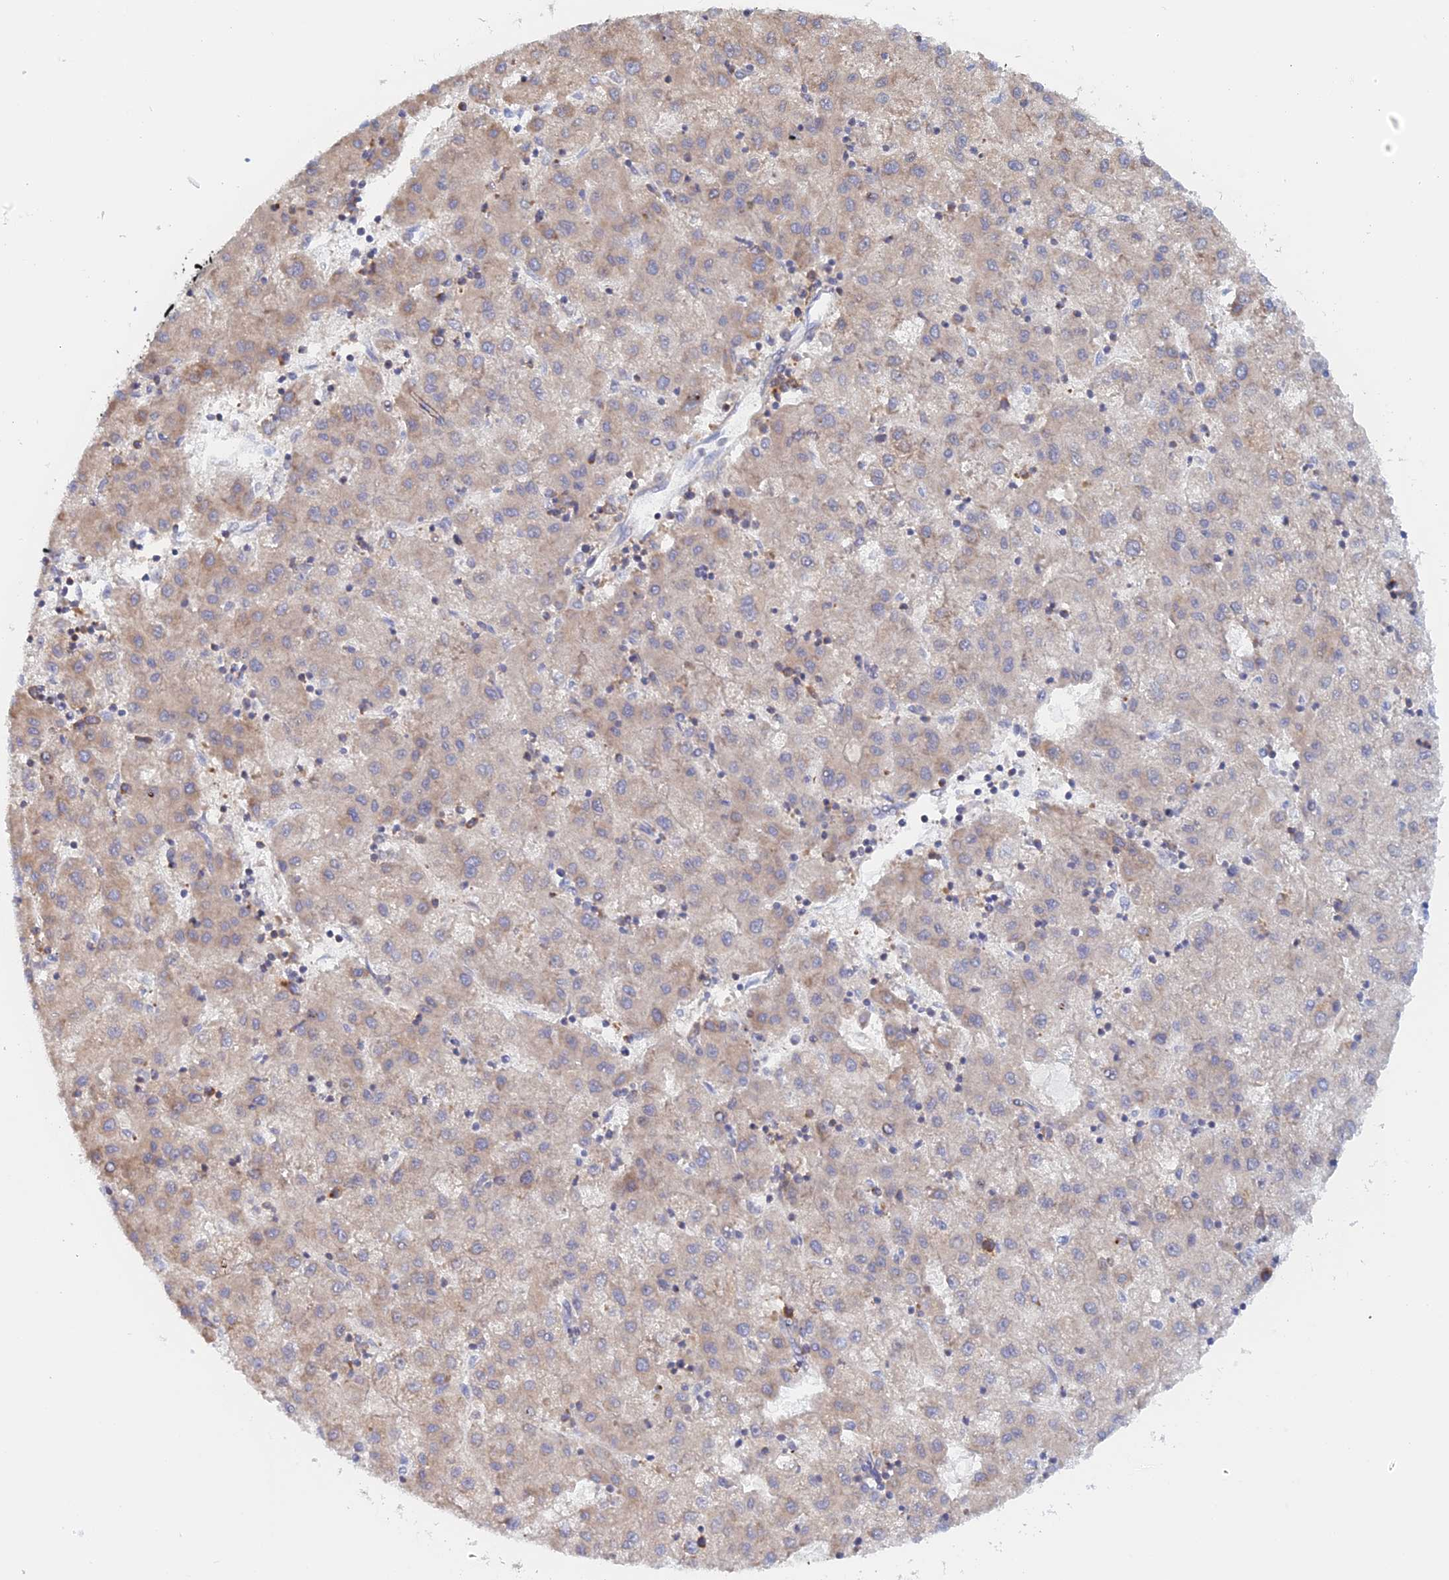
{"staining": {"intensity": "moderate", "quantity": "<25%", "location": "cytoplasmic/membranous"}, "tissue": "liver cancer", "cell_type": "Tumor cells", "image_type": "cancer", "snomed": [{"axis": "morphology", "description": "Carcinoma, Hepatocellular, NOS"}, {"axis": "topography", "description": "Liver"}], "caption": "Tumor cells display low levels of moderate cytoplasmic/membranous staining in approximately <25% of cells in liver cancer. The protein of interest is shown in brown color, while the nuclei are stained blue.", "gene": "GMIP", "patient": {"sex": "male", "age": 72}}